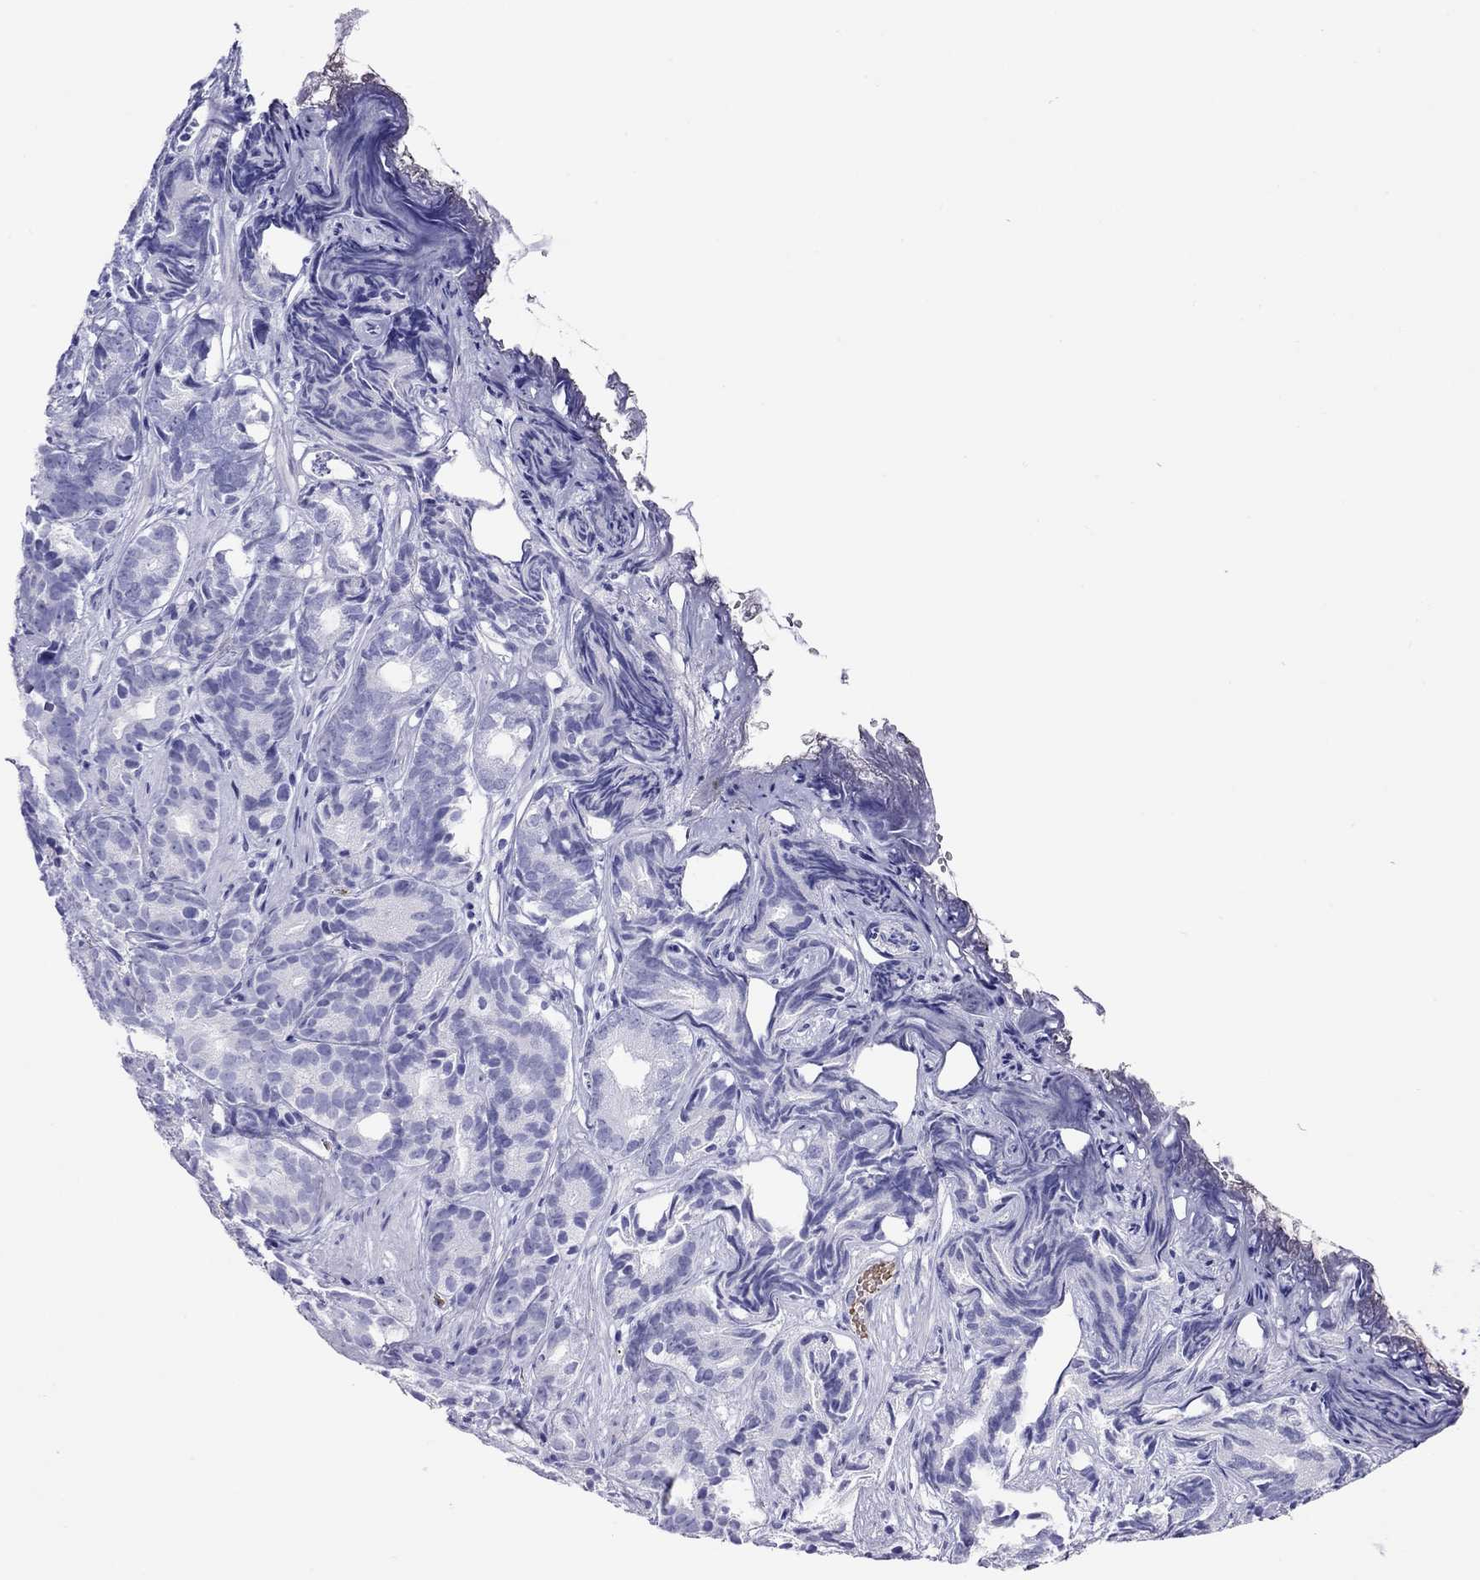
{"staining": {"intensity": "negative", "quantity": "none", "location": "none"}, "tissue": "prostate cancer", "cell_type": "Tumor cells", "image_type": "cancer", "snomed": [{"axis": "morphology", "description": "Adenocarcinoma, High grade"}, {"axis": "topography", "description": "Prostate"}], "caption": "Immunohistochemistry photomicrograph of neoplastic tissue: prostate cancer (adenocarcinoma (high-grade)) stained with DAB (3,3'-diaminobenzidine) shows no significant protein staining in tumor cells.", "gene": "PTPRN", "patient": {"sex": "male", "age": 84}}